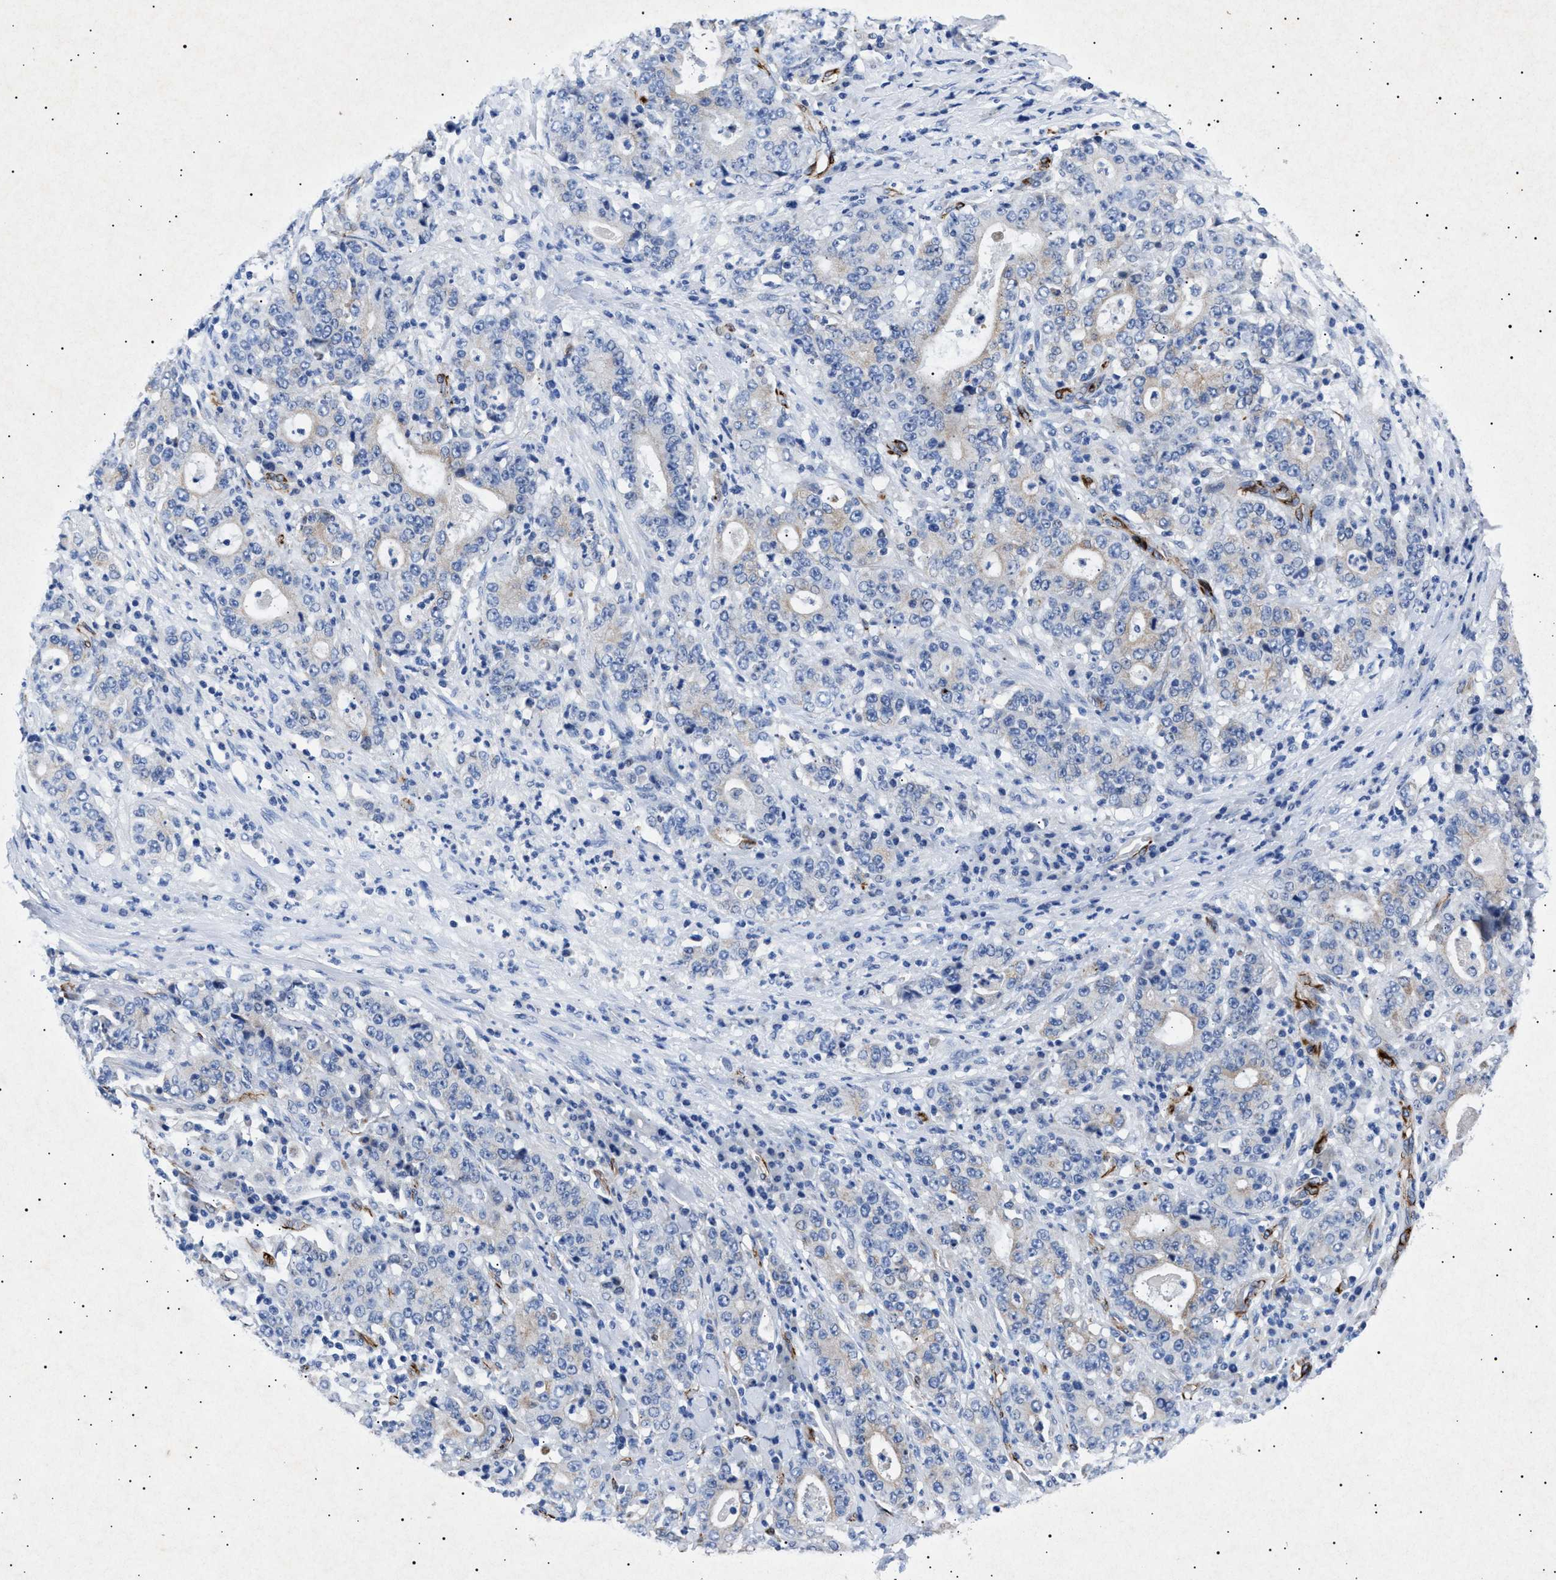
{"staining": {"intensity": "negative", "quantity": "none", "location": "none"}, "tissue": "stomach cancer", "cell_type": "Tumor cells", "image_type": "cancer", "snomed": [{"axis": "morphology", "description": "Normal tissue, NOS"}, {"axis": "morphology", "description": "Adenocarcinoma, NOS"}, {"axis": "topography", "description": "Stomach, upper"}, {"axis": "topography", "description": "Stomach"}], "caption": "Immunohistochemical staining of stomach cancer (adenocarcinoma) demonstrates no significant expression in tumor cells.", "gene": "OLFML2A", "patient": {"sex": "male", "age": 59}}